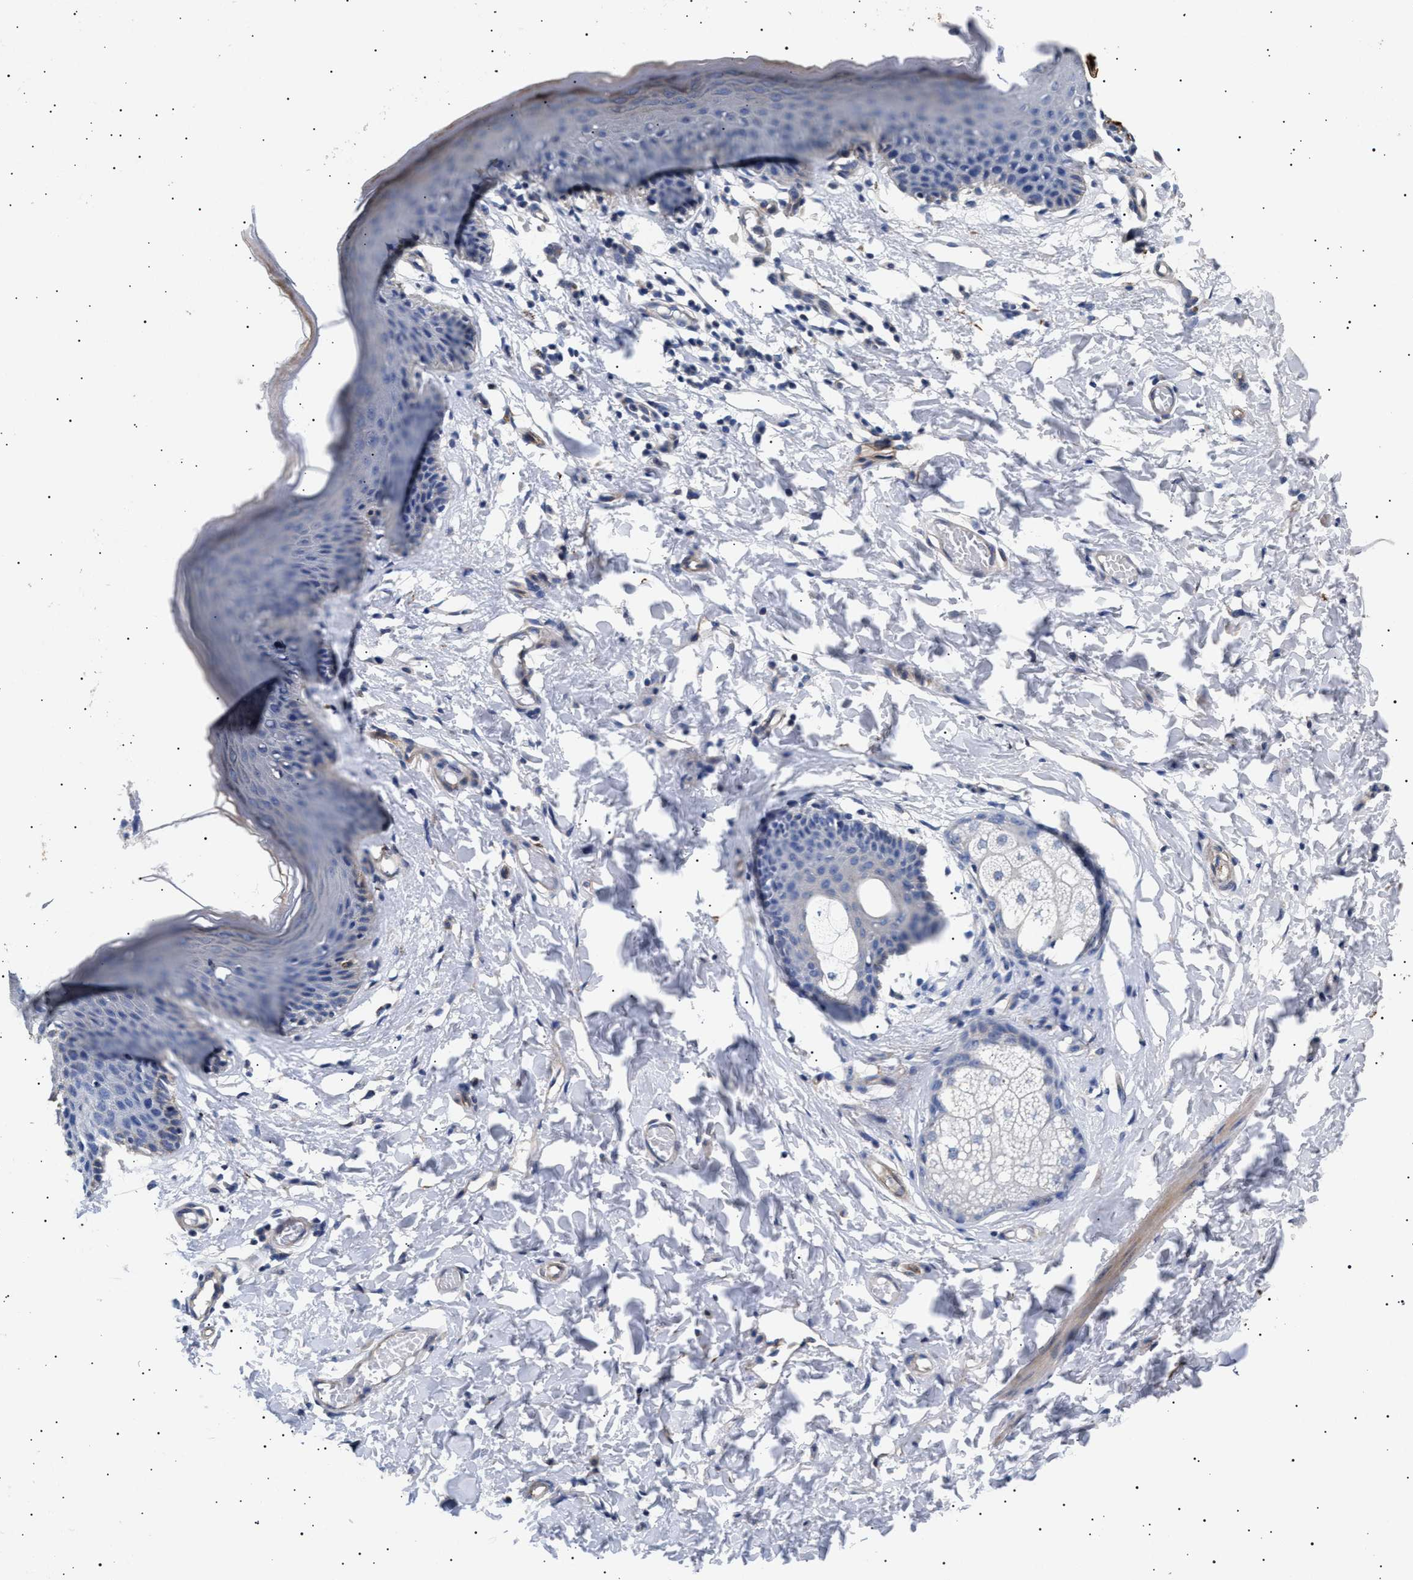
{"staining": {"intensity": "moderate", "quantity": "<25%", "location": "cytoplasmic/membranous"}, "tissue": "skin", "cell_type": "Epidermal cells", "image_type": "normal", "snomed": [{"axis": "morphology", "description": "Normal tissue, NOS"}, {"axis": "topography", "description": "Vulva"}], "caption": "An immunohistochemistry (IHC) photomicrograph of normal tissue is shown. Protein staining in brown highlights moderate cytoplasmic/membranous positivity in skin within epidermal cells.", "gene": "HEMGN", "patient": {"sex": "female", "age": 66}}